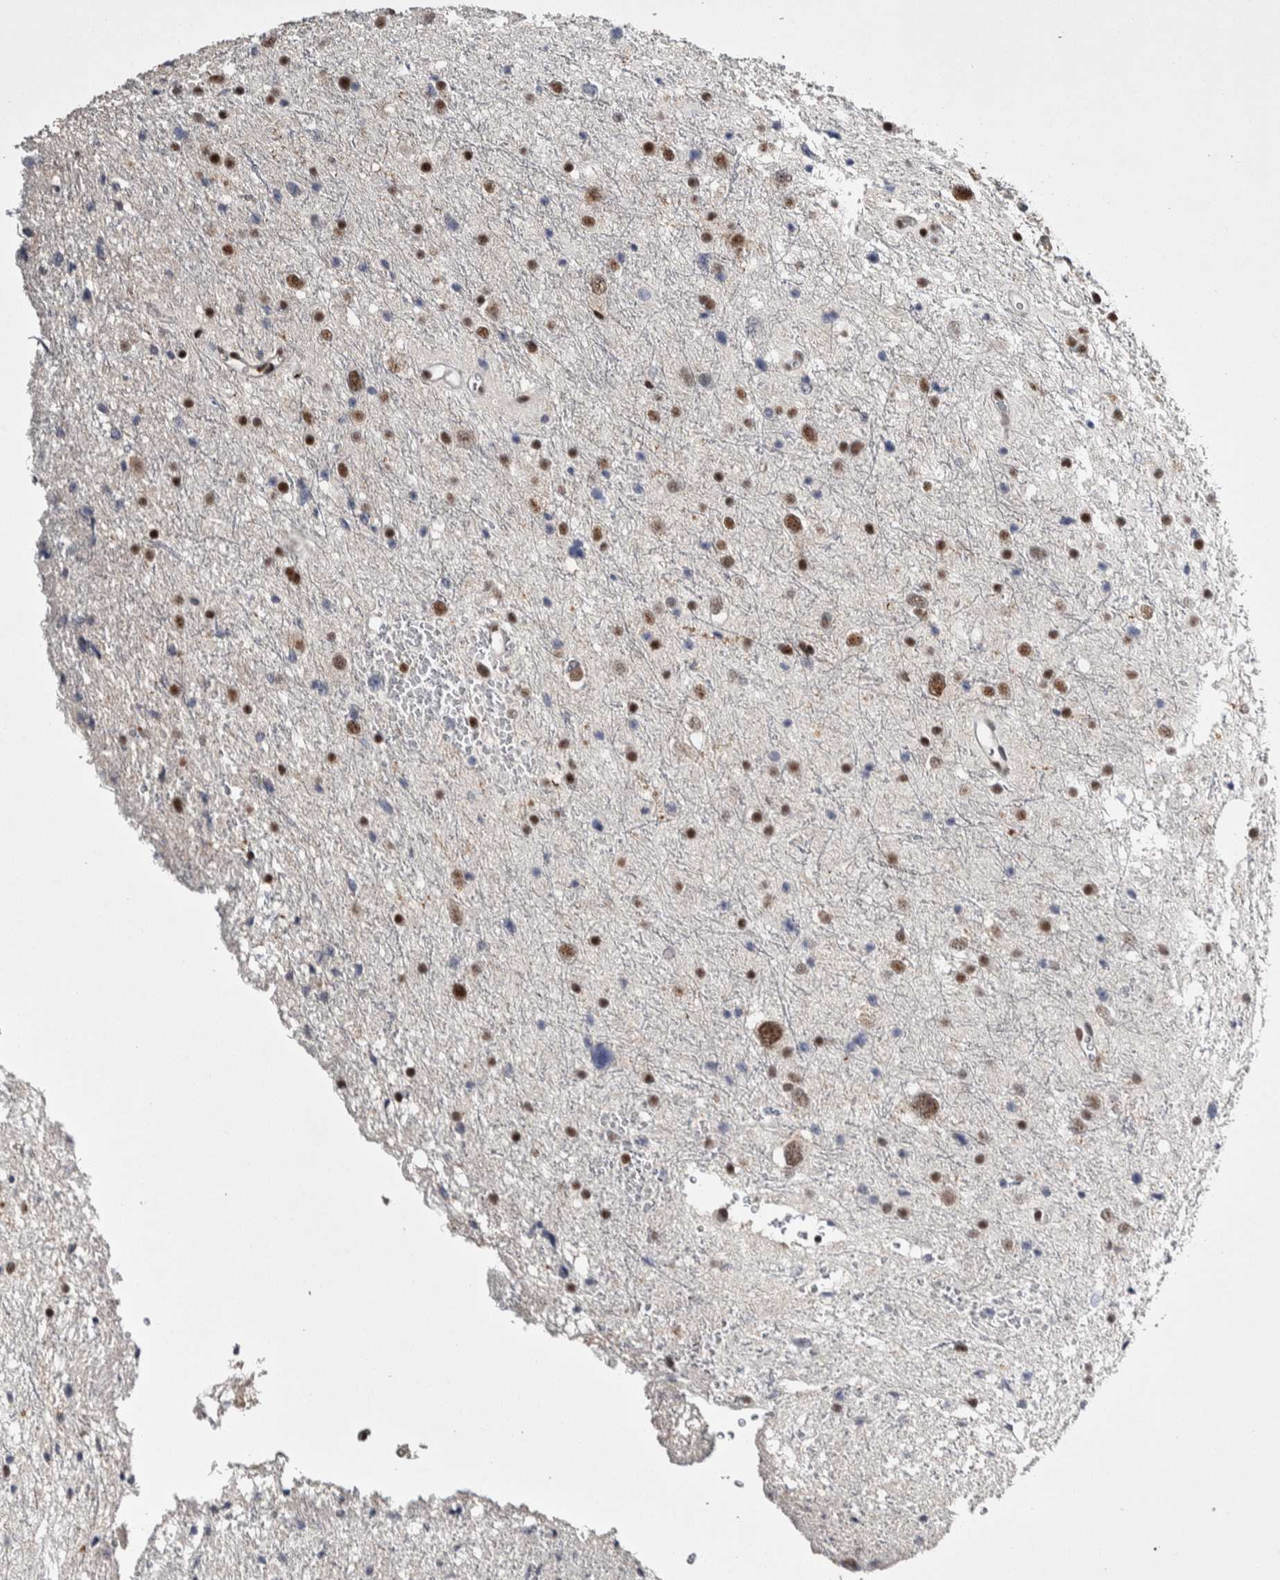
{"staining": {"intensity": "moderate", "quantity": "25%-75%", "location": "nuclear"}, "tissue": "glioma", "cell_type": "Tumor cells", "image_type": "cancer", "snomed": [{"axis": "morphology", "description": "Glioma, malignant, Low grade"}, {"axis": "topography", "description": "Brain"}], "caption": "Glioma was stained to show a protein in brown. There is medium levels of moderate nuclear positivity in about 25%-75% of tumor cells.", "gene": "ASPN", "patient": {"sex": "female", "age": 37}}